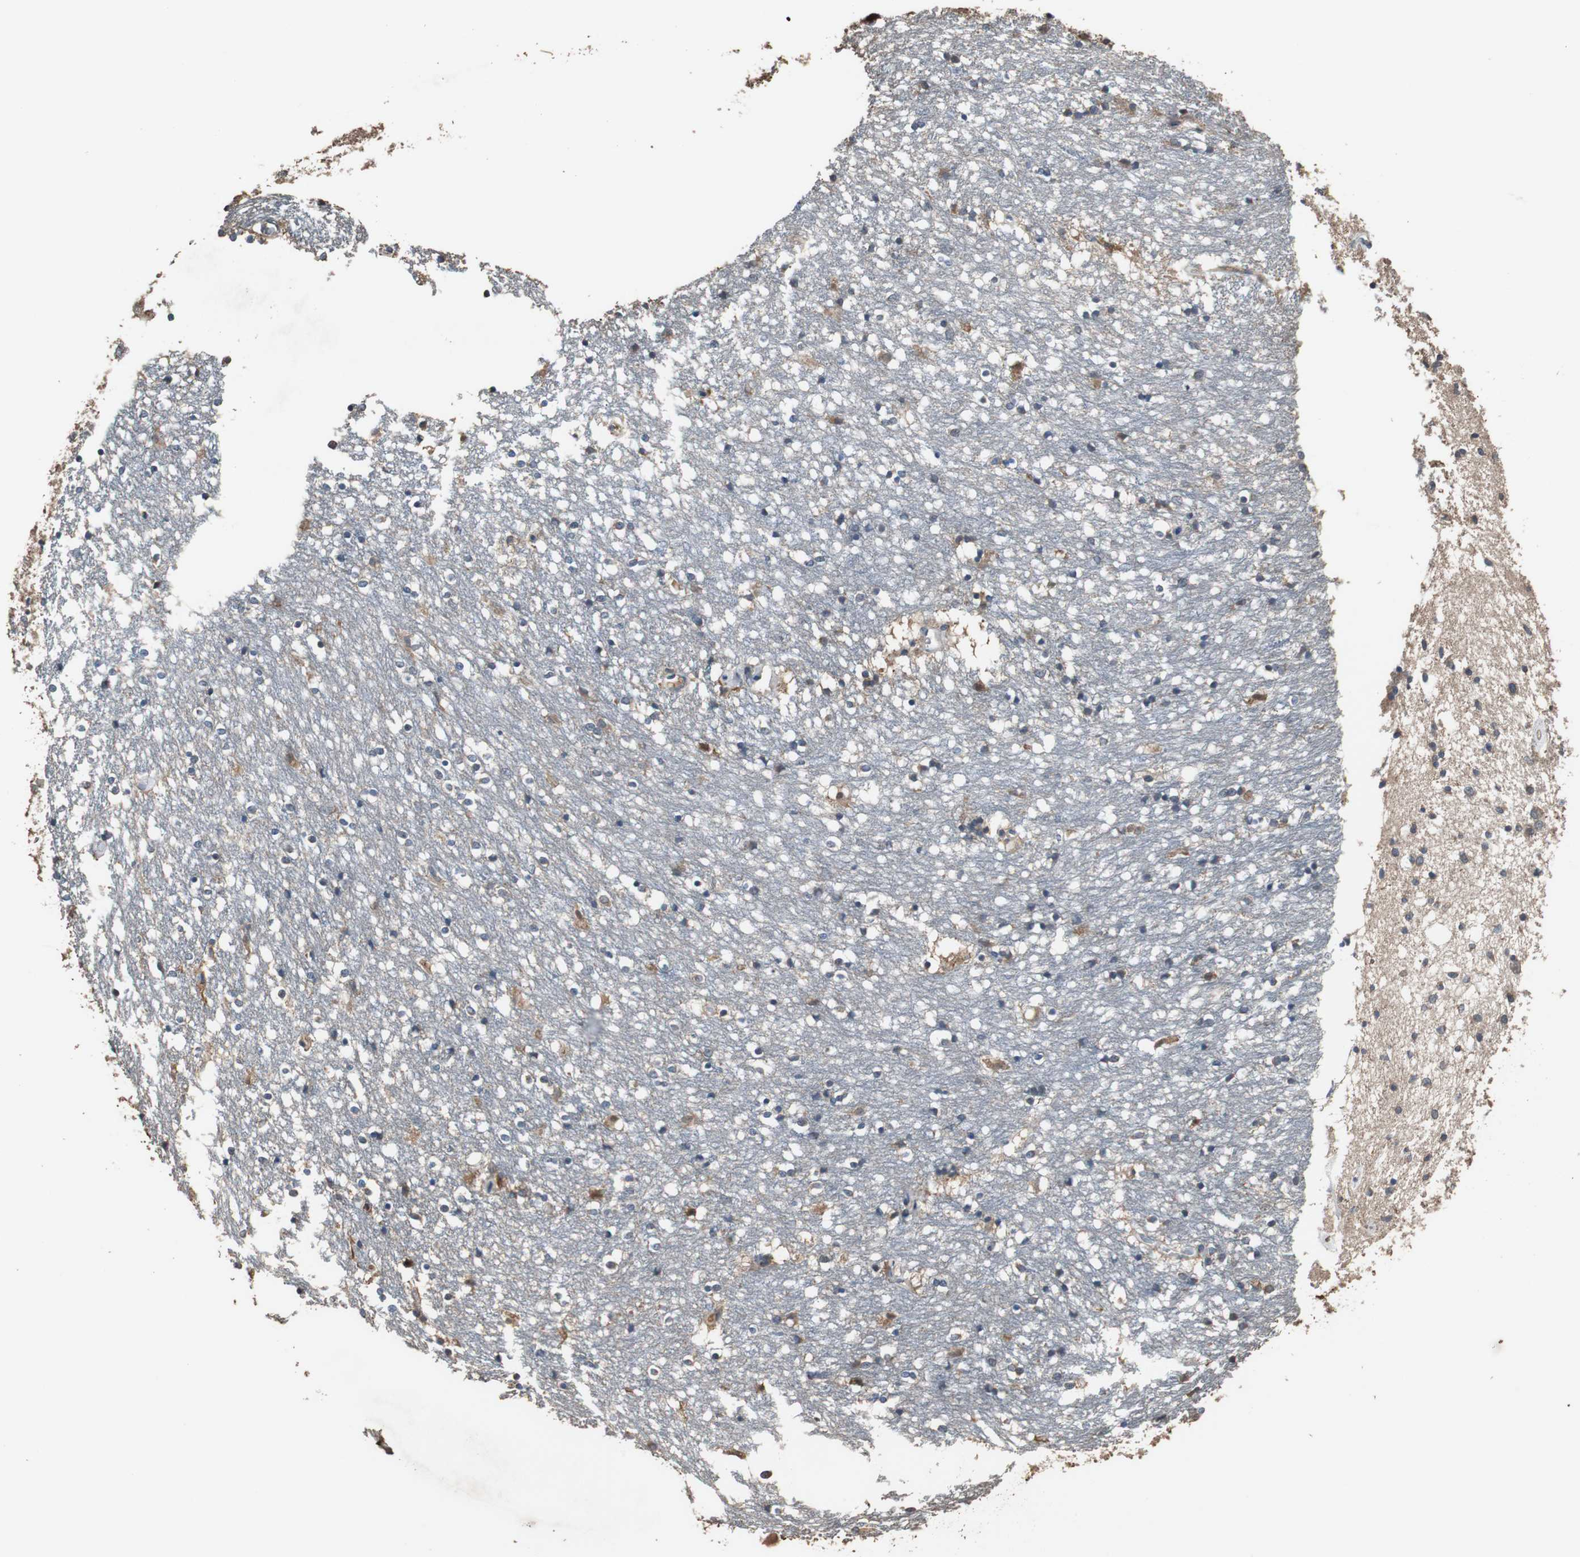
{"staining": {"intensity": "moderate", "quantity": "<25%", "location": "cytoplasmic/membranous"}, "tissue": "caudate", "cell_type": "Glial cells", "image_type": "normal", "snomed": [{"axis": "morphology", "description": "Normal tissue, NOS"}, {"axis": "topography", "description": "Lateral ventricle wall"}], "caption": "Immunohistochemical staining of normal human caudate exhibits <25% levels of moderate cytoplasmic/membranous protein positivity in approximately <25% of glial cells. (Stains: DAB in brown, nuclei in blue, Microscopy: brightfield microscopy at high magnification).", "gene": "SCIMP", "patient": {"sex": "female", "age": 54}}